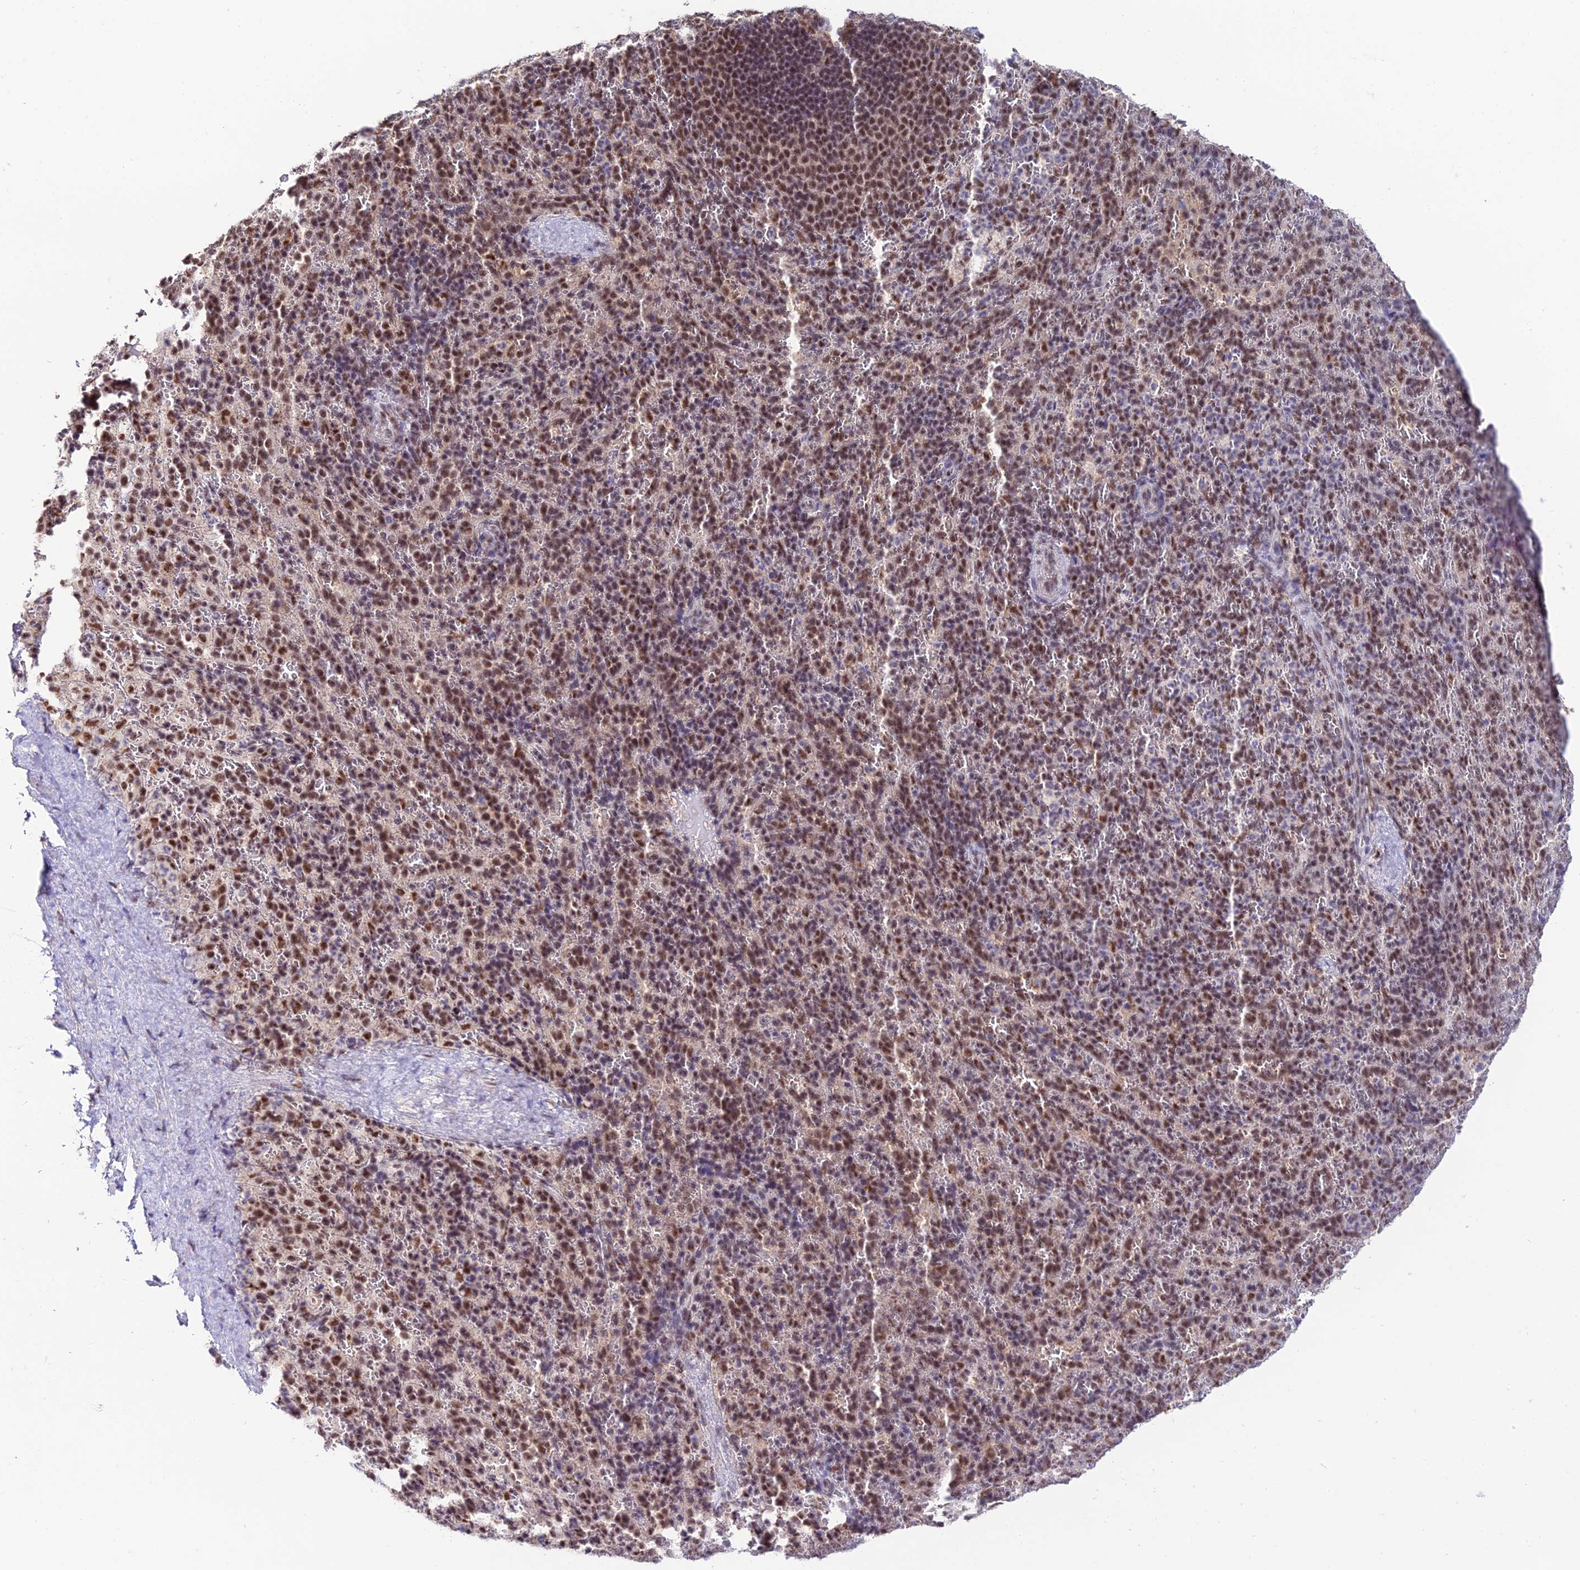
{"staining": {"intensity": "moderate", "quantity": "25%-75%", "location": "nuclear"}, "tissue": "spleen", "cell_type": "Cells in red pulp", "image_type": "normal", "snomed": [{"axis": "morphology", "description": "Normal tissue, NOS"}, {"axis": "topography", "description": "Spleen"}], "caption": "The histopathology image exhibits staining of normal spleen, revealing moderate nuclear protein expression (brown color) within cells in red pulp. (Stains: DAB (3,3'-diaminobenzidine) in brown, nuclei in blue, Microscopy: brightfield microscopy at high magnification).", "gene": "THOC7", "patient": {"sex": "female", "age": 21}}